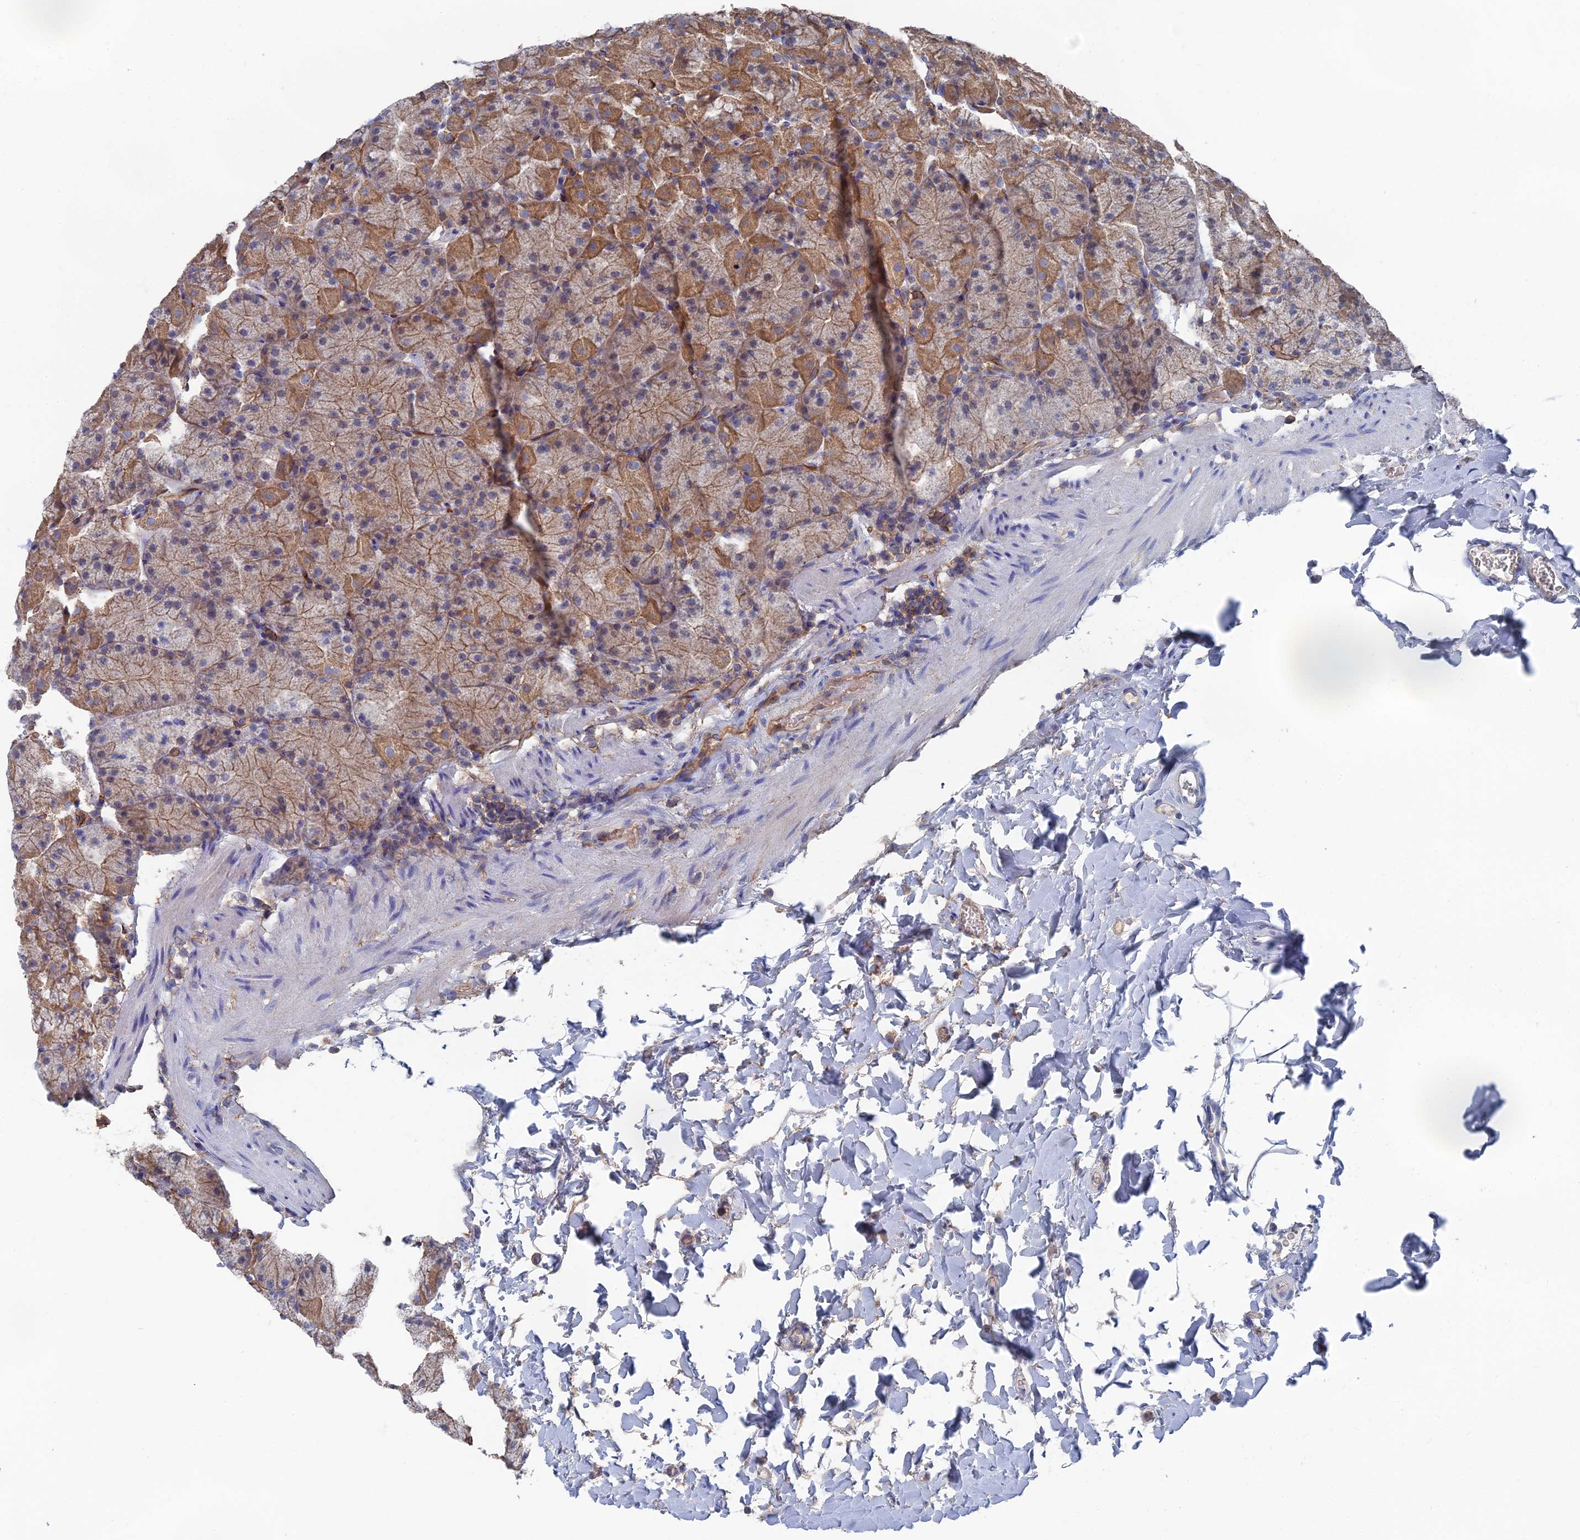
{"staining": {"intensity": "moderate", "quantity": ">75%", "location": "cytoplasmic/membranous,nuclear"}, "tissue": "stomach", "cell_type": "Glandular cells", "image_type": "normal", "snomed": [{"axis": "morphology", "description": "Normal tissue, NOS"}, {"axis": "topography", "description": "Stomach, upper"}, {"axis": "topography", "description": "Stomach, lower"}], "caption": "Moderate cytoplasmic/membranous,nuclear positivity is identified in about >75% of glandular cells in unremarkable stomach. (DAB (3,3'-diaminobenzidine) = brown stain, brightfield microscopy at high magnification).", "gene": "SNX11", "patient": {"sex": "male", "age": 67}}